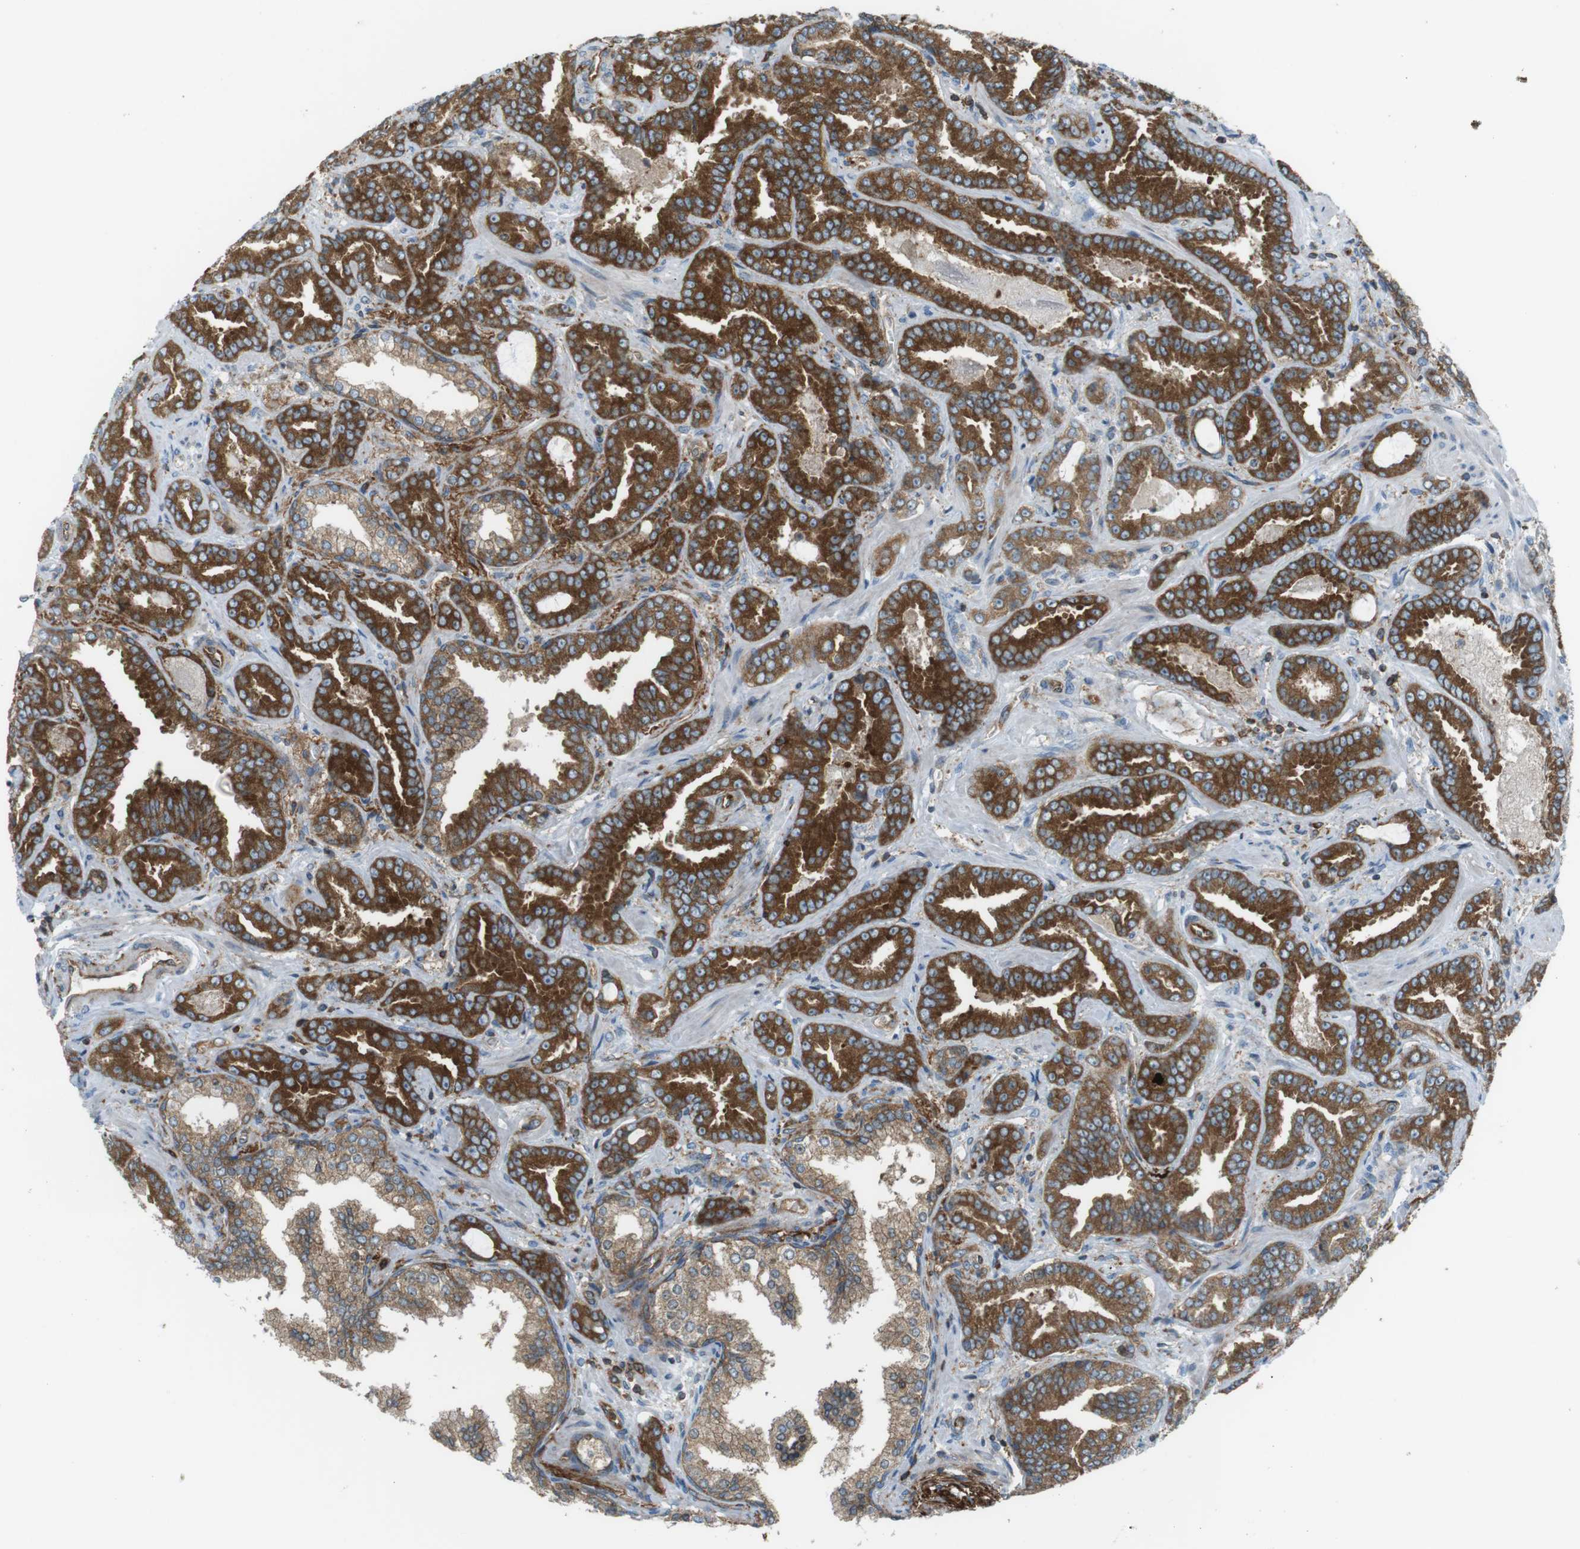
{"staining": {"intensity": "strong", "quantity": ">75%", "location": "cytoplasmic/membranous"}, "tissue": "prostate cancer", "cell_type": "Tumor cells", "image_type": "cancer", "snomed": [{"axis": "morphology", "description": "Adenocarcinoma, Low grade"}, {"axis": "topography", "description": "Prostate"}], "caption": "The photomicrograph shows immunohistochemical staining of prostate cancer (adenocarcinoma (low-grade)). There is strong cytoplasmic/membranous positivity is seen in approximately >75% of tumor cells. (brown staining indicates protein expression, while blue staining denotes nuclei).", "gene": "FLII", "patient": {"sex": "male", "age": 60}}